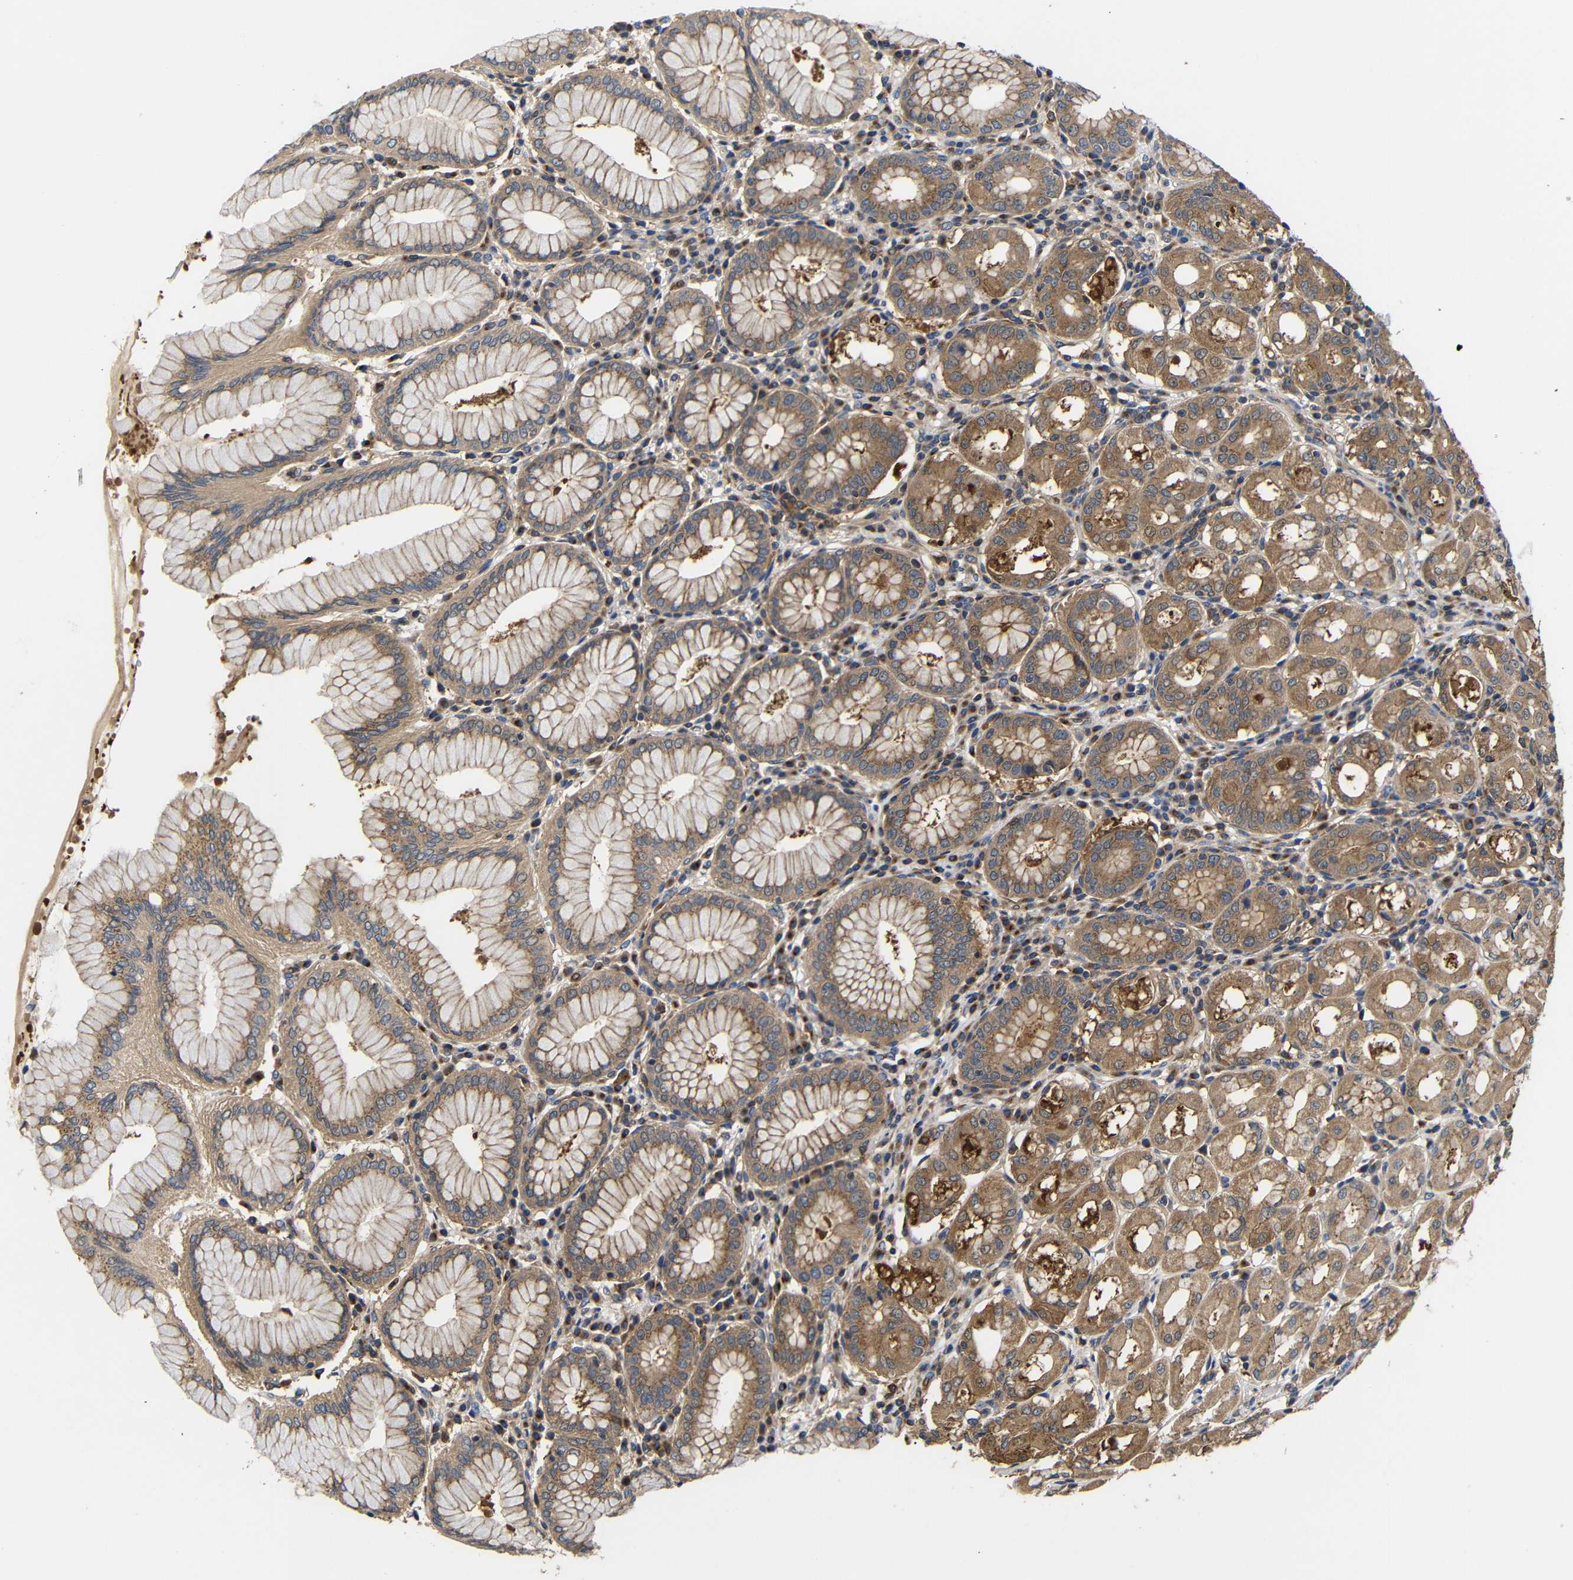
{"staining": {"intensity": "moderate", "quantity": ">75%", "location": "cytoplasmic/membranous"}, "tissue": "stomach", "cell_type": "Glandular cells", "image_type": "normal", "snomed": [{"axis": "morphology", "description": "Normal tissue, NOS"}, {"axis": "topography", "description": "Stomach"}, {"axis": "topography", "description": "Stomach, lower"}], "caption": "IHC (DAB) staining of unremarkable human stomach reveals moderate cytoplasmic/membranous protein positivity in approximately >75% of glandular cells.", "gene": "LRRCC1", "patient": {"sex": "female", "age": 56}}